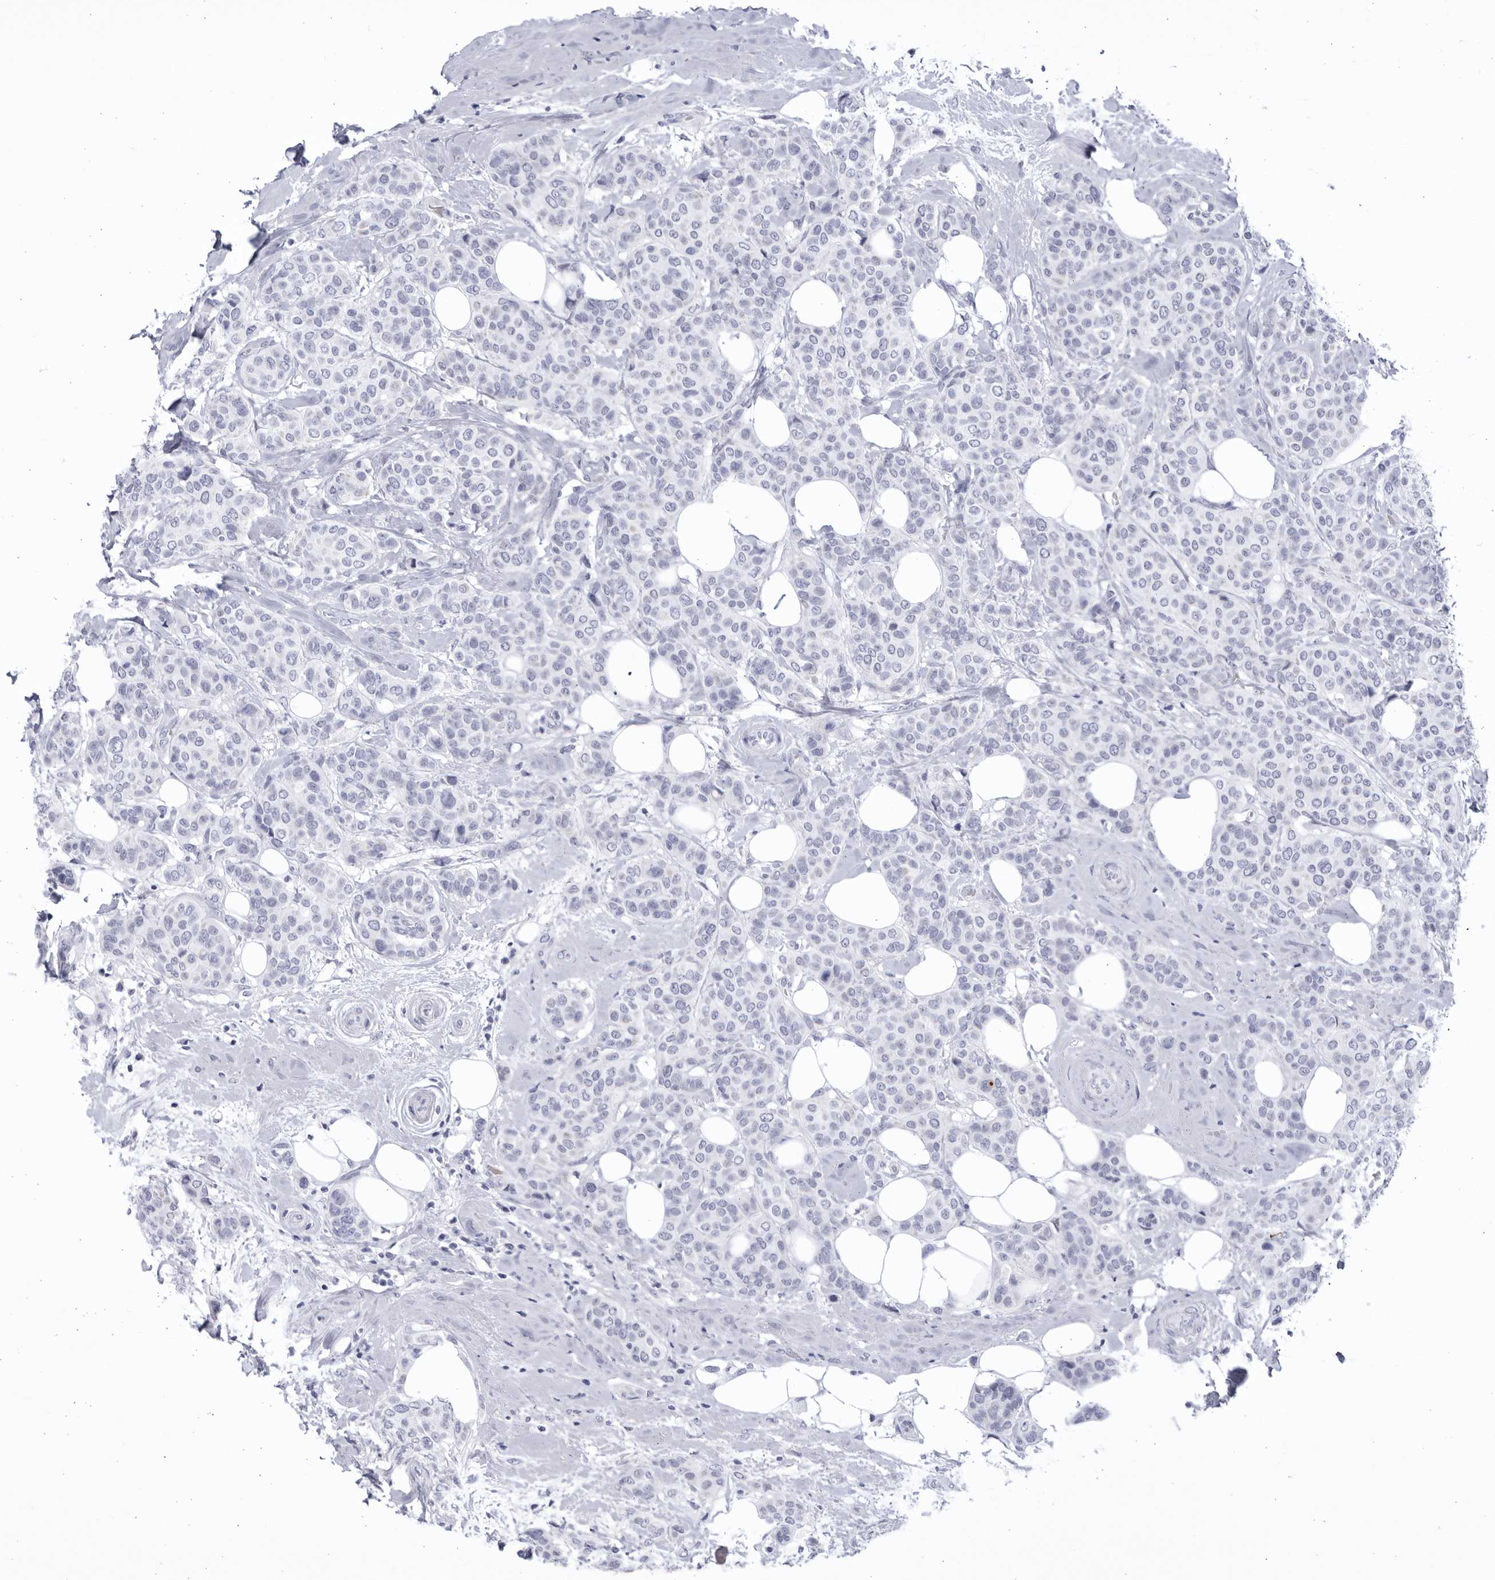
{"staining": {"intensity": "negative", "quantity": "none", "location": "none"}, "tissue": "breast cancer", "cell_type": "Tumor cells", "image_type": "cancer", "snomed": [{"axis": "morphology", "description": "Lobular carcinoma"}, {"axis": "topography", "description": "Breast"}], "caption": "Histopathology image shows no significant protein positivity in tumor cells of breast lobular carcinoma.", "gene": "CCDC181", "patient": {"sex": "female", "age": 51}}